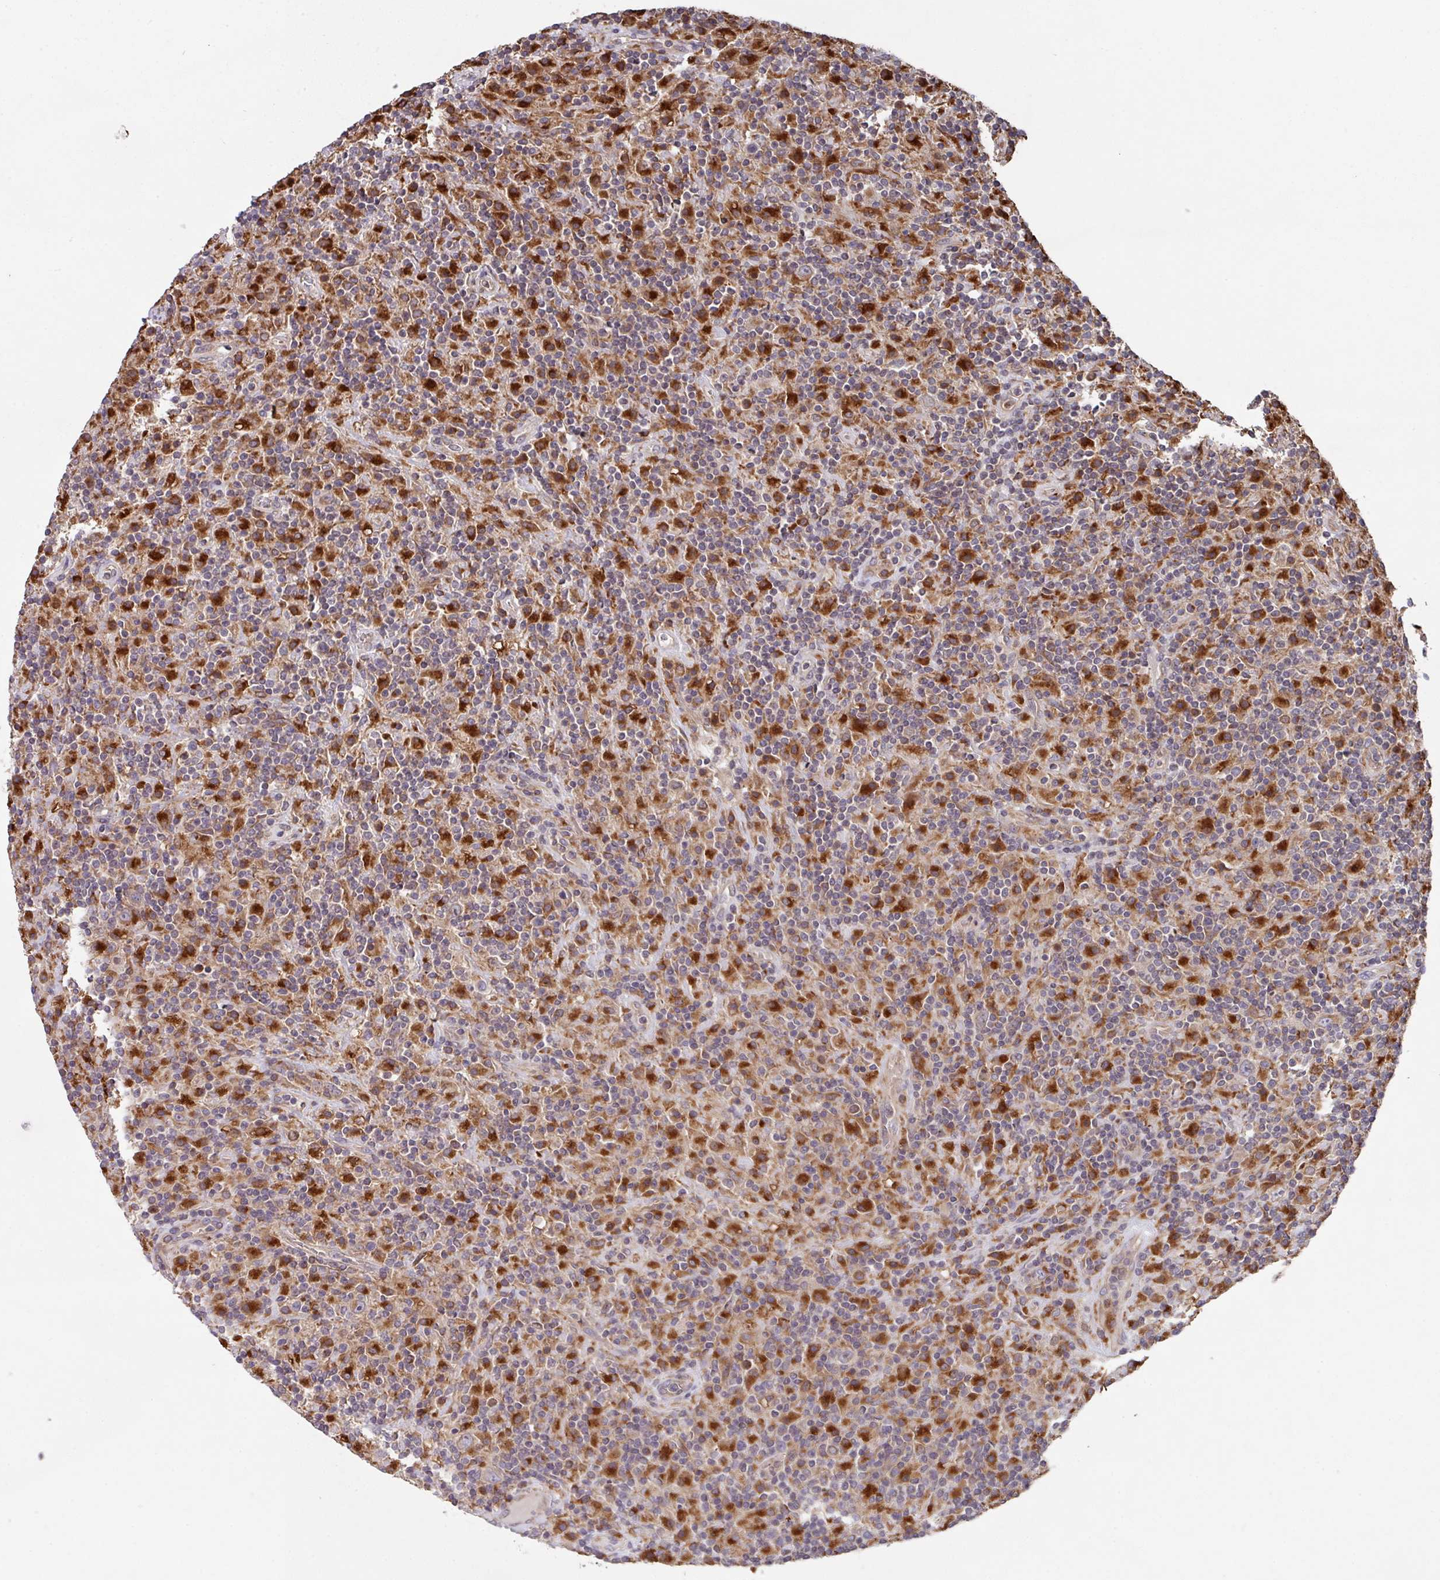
{"staining": {"intensity": "weak", "quantity": "25%-75%", "location": "cytoplasmic/membranous"}, "tissue": "lymphoma", "cell_type": "Tumor cells", "image_type": "cancer", "snomed": [{"axis": "morphology", "description": "Hodgkin's disease, NOS"}, {"axis": "topography", "description": "Lymph node"}], "caption": "A photomicrograph of Hodgkin's disease stained for a protein exhibits weak cytoplasmic/membranous brown staining in tumor cells.", "gene": "TRIM14", "patient": {"sex": "male", "age": 70}}